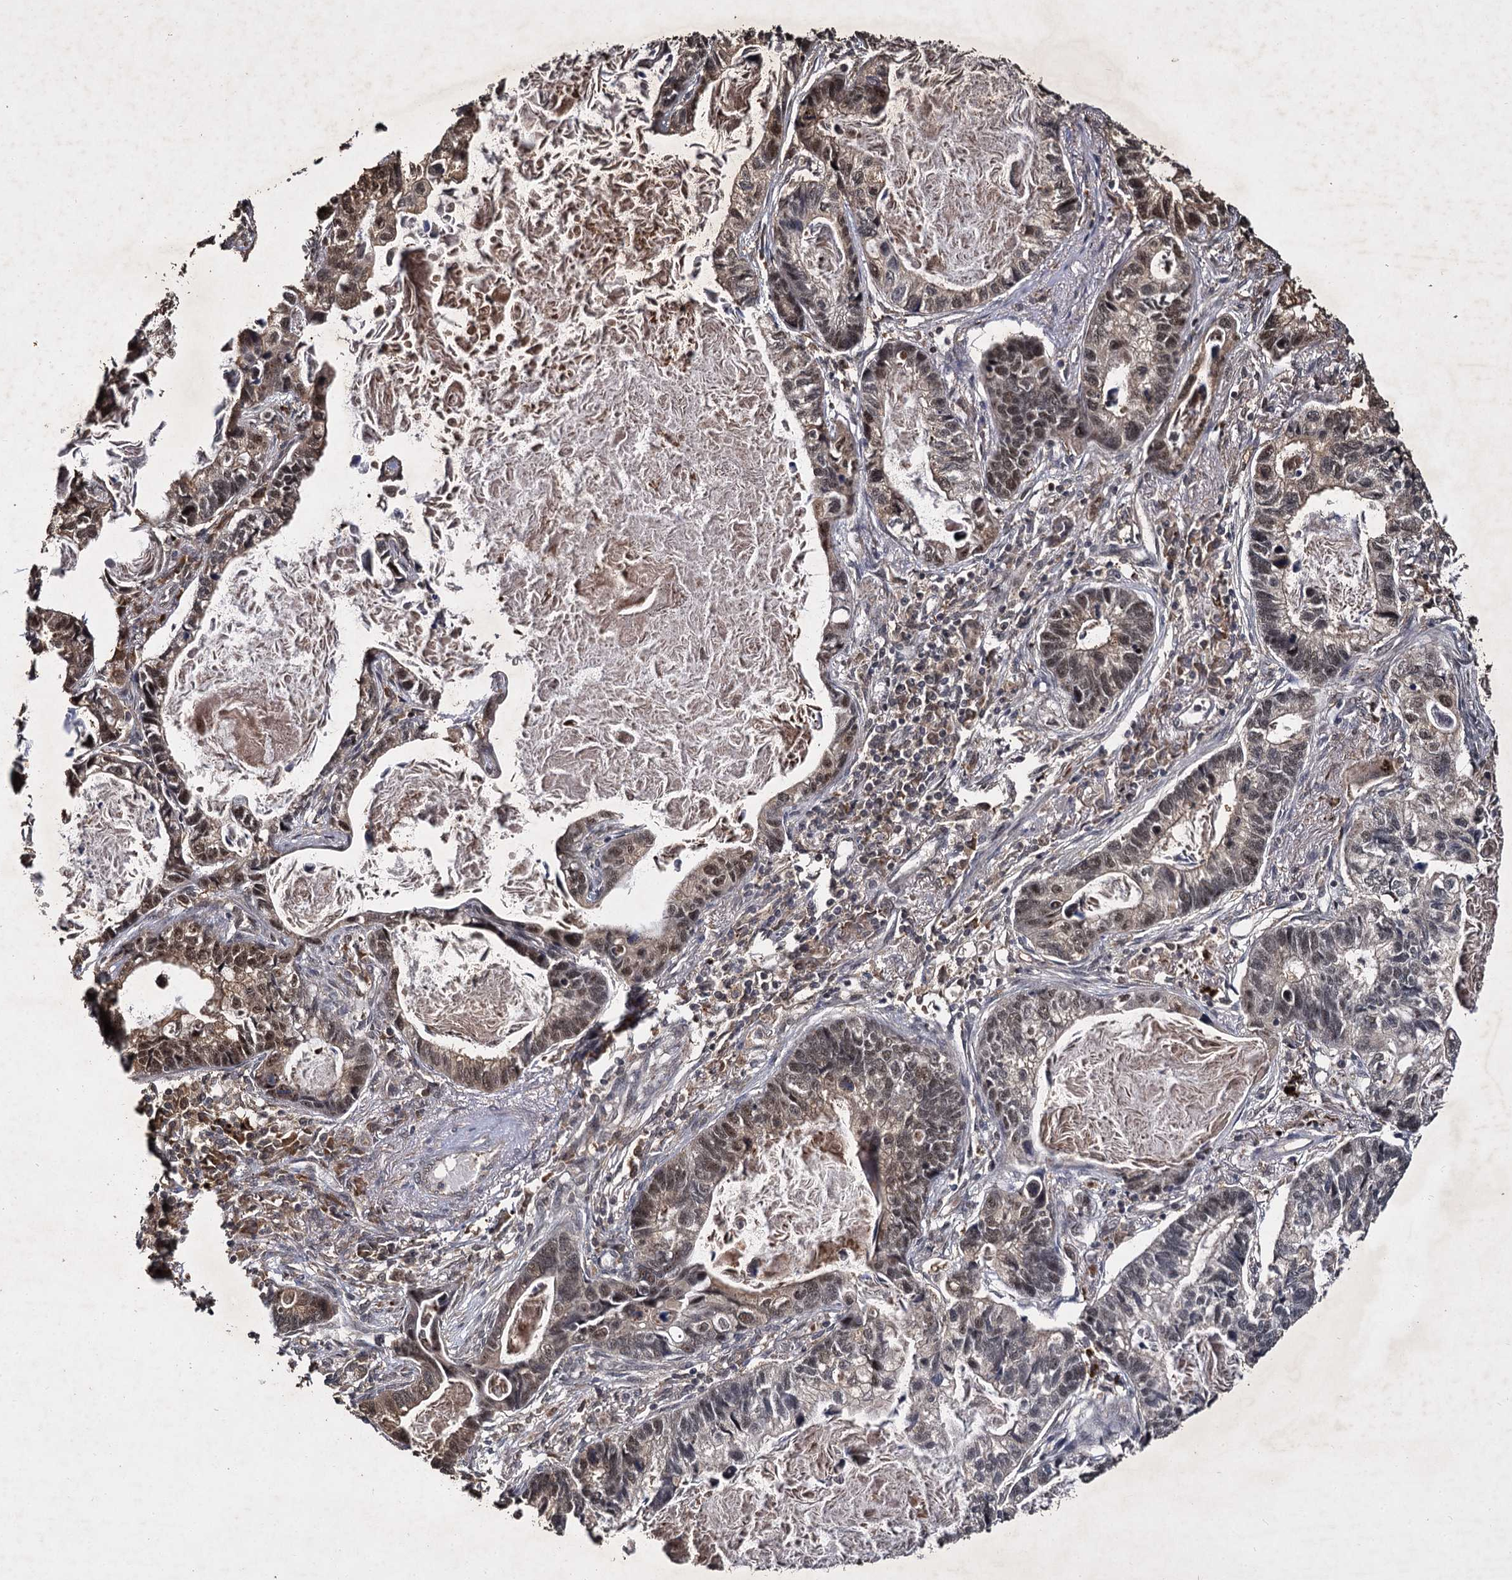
{"staining": {"intensity": "moderate", "quantity": ">75%", "location": "cytoplasmic/membranous,nuclear"}, "tissue": "lung cancer", "cell_type": "Tumor cells", "image_type": "cancer", "snomed": [{"axis": "morphology", "description": "Adenocarcinoma, NOS"}, {"axis": "topography", "description": "Lung"}], "caption": "Moderate cytoplasmic/membranous and nuclear positivity is present in about >75% of tumor cells in lung adenocarcinoma. The protein is shown in brown color, while the nuclei are stained blue.", "gene": "SLC46A3", "patient": {"sex": "male", "age": 67}}